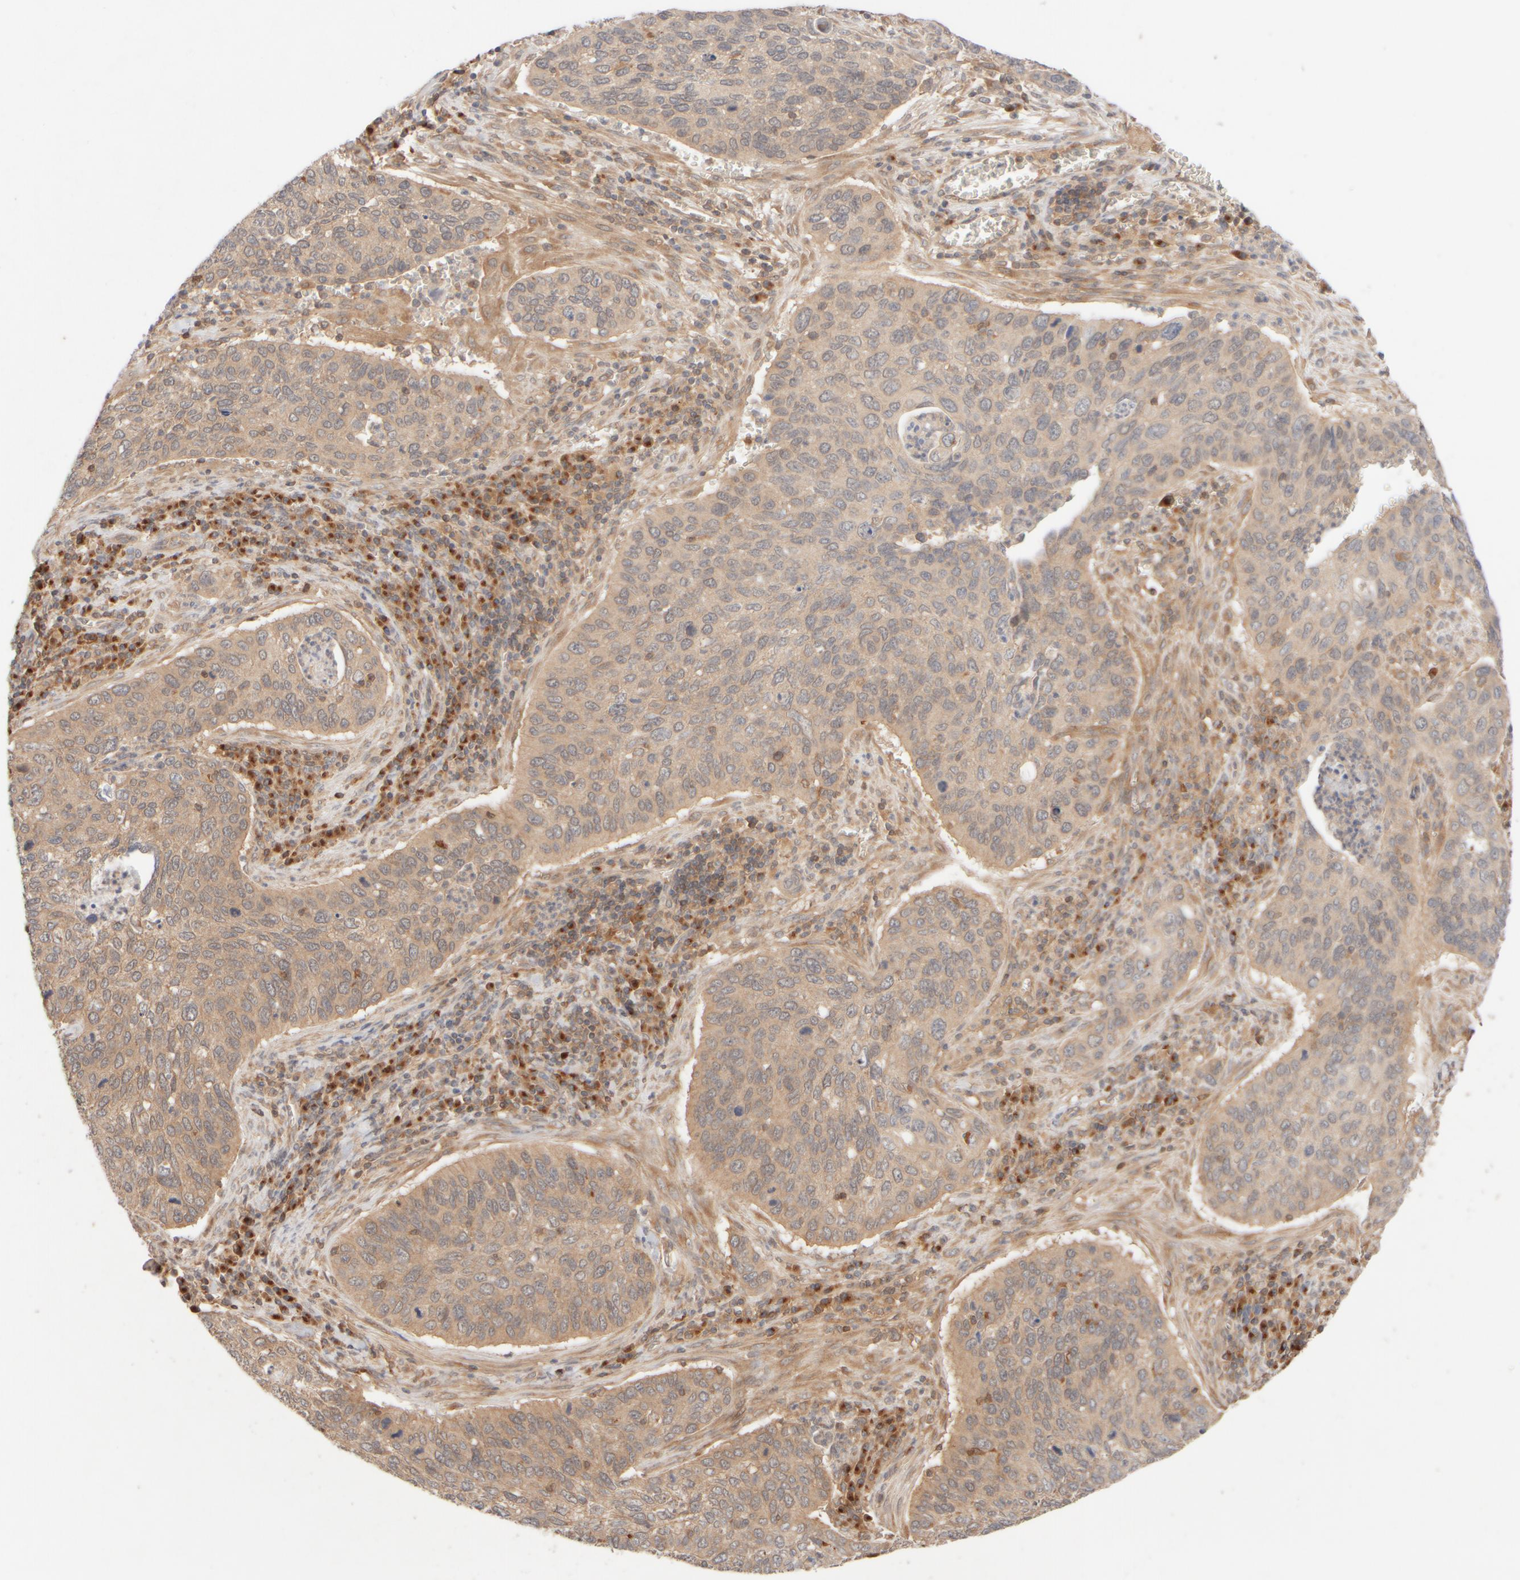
{"staining": {"intensity": "weak", "quantity": "25%-75%", "location": "cytoplasmic/membranous"}, "tissue": "cervical cancer", "cell_type": "Tumor cells", "image_type": "cancer", "snomed": [{"axis": "morphology", "description": "Squamous cell carcinoma, NOS"}, {"axis": "topography", "description": "Cervix"}], "caption": "Immunohistochemical staining of cervical cancer exhibits weak cytoplasmic/membranous protein expression in approximately 25%-75% of tumor cells. (Brightfield microscopy of DAB IHC at high magnification).", "gene": "RABEP1", "patient": {"sex": "female", "age": 53}}